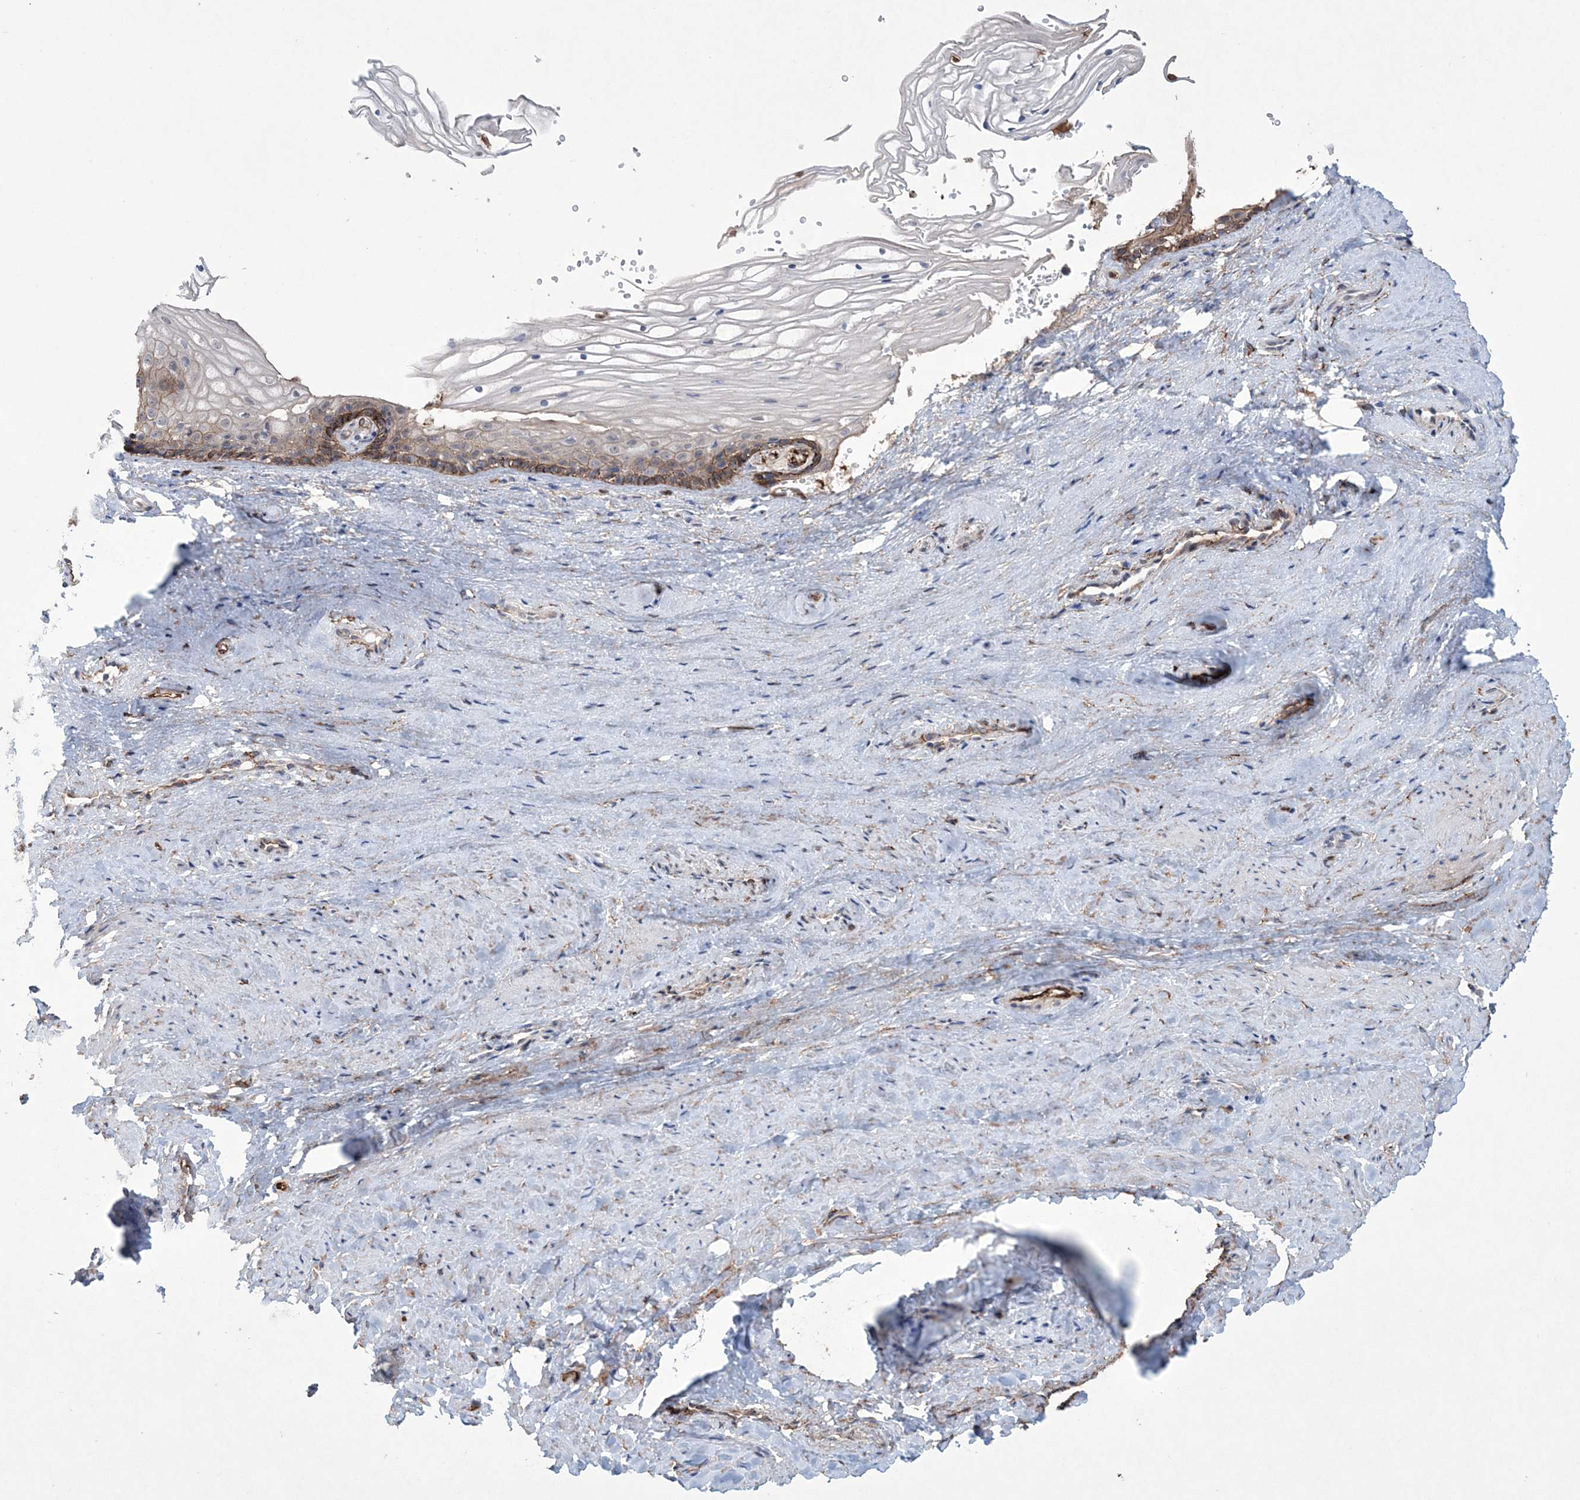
{"staining": {"intensity": "strong", "quantity": "<25%", "location": "cytoplasmic/membranous"}, "tissue": "vagina", "cell_type": "Squamous epithelial cells", "image_type": "normal", "snomed": [{"axis": "morphology", "description": "Normal tissue, NOS"}, {"axis": "topography", "description": "Vagina"}], "caption": "An image of human vagina stained for a protein reveals strong cytoplasmic/membranous brown staining in squamous epithelial cells.", "gene": "DPCD", "patient": {"sex": "female", "age": 46}}